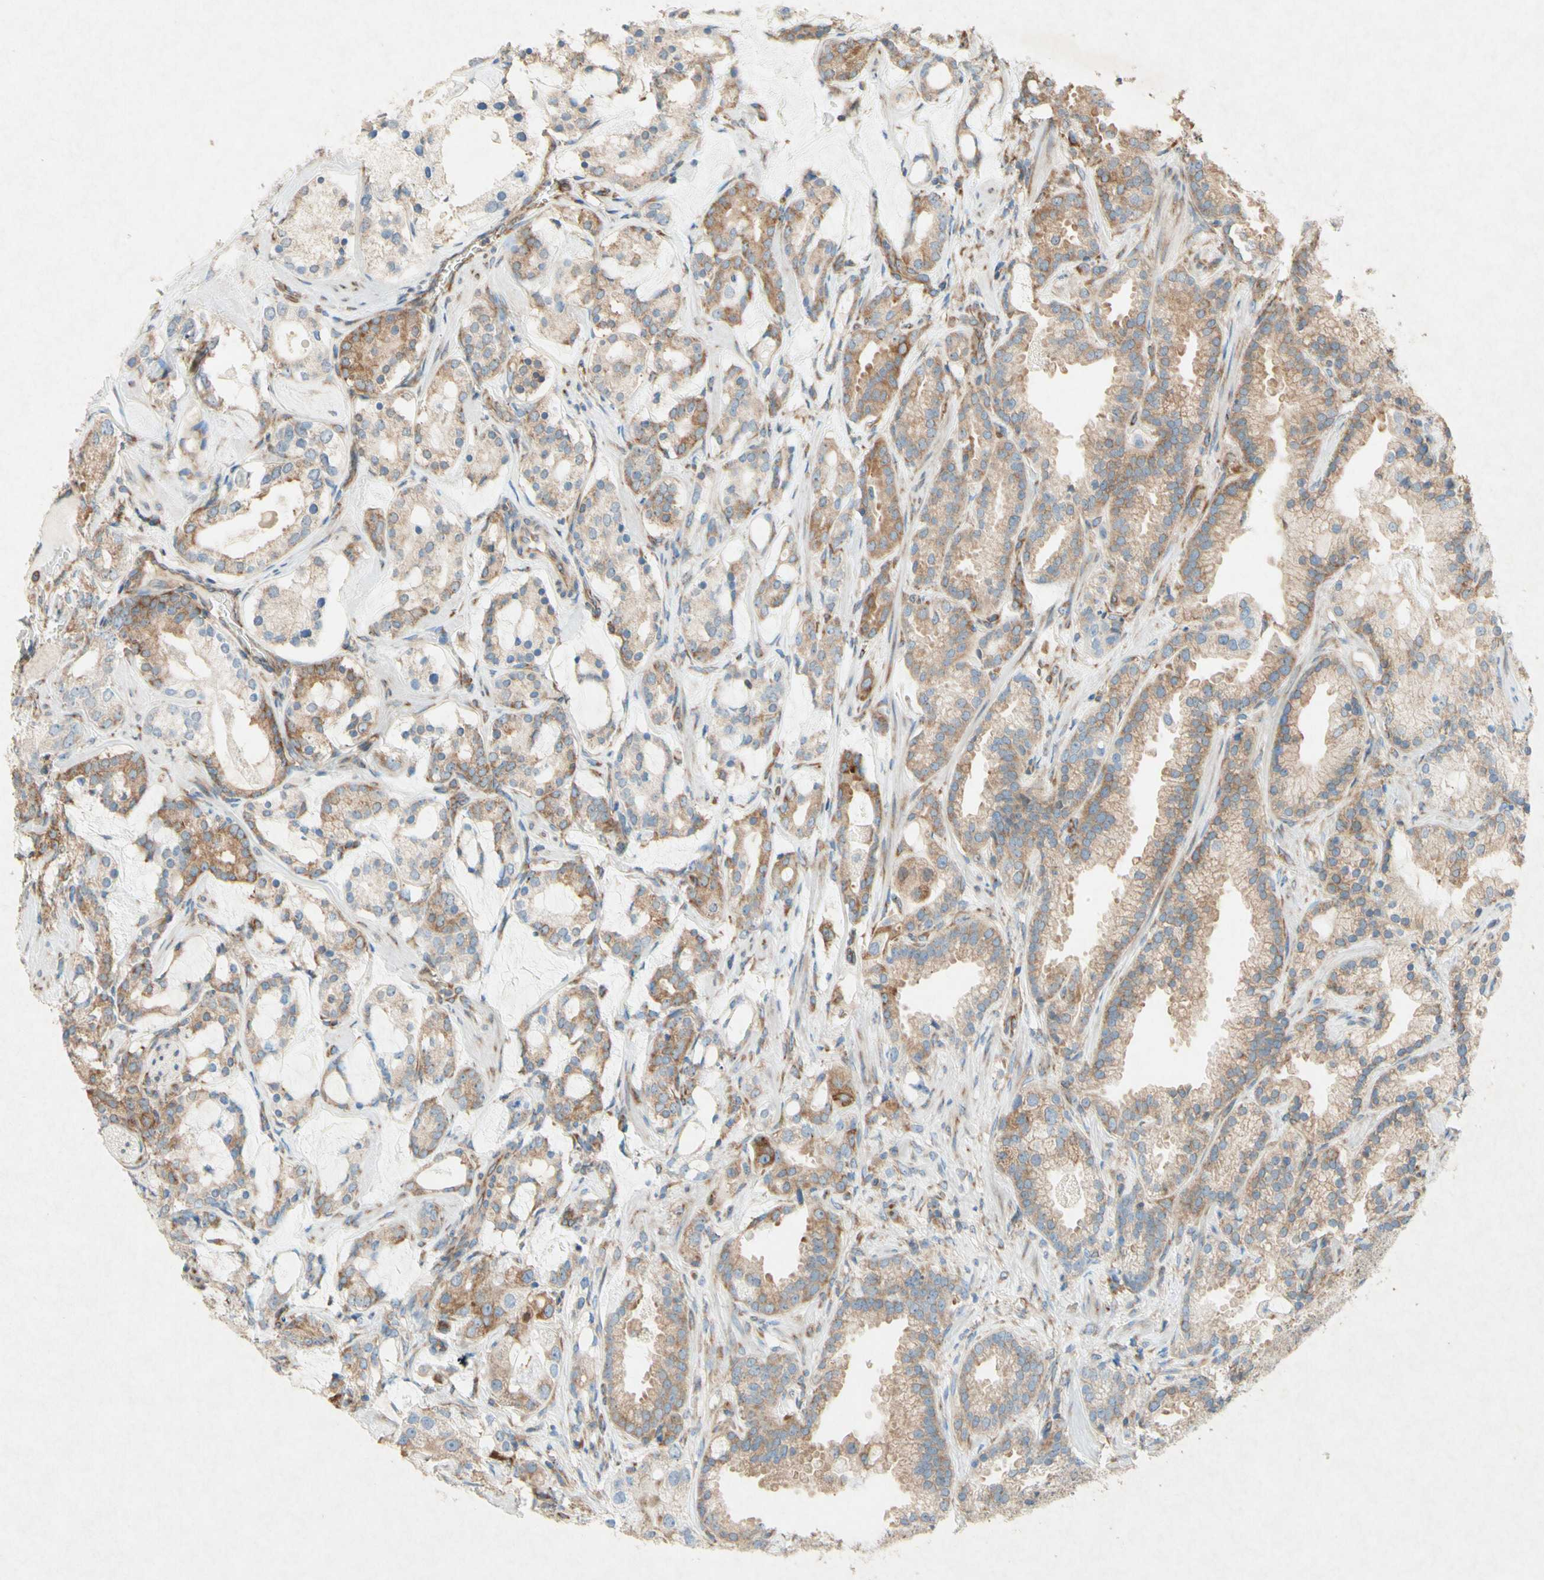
{"staining": {"intensity": "moderate", "quantity": "<25%", "location": "cytoplasmic/membranous"}, "tissue": "prostate cancer", "cell_type": "Tumor cells", "image_type": "cancer", "snomed": [{"axis": "morphology", "description": "Adenocarcinoma, Low grade"}, {"axis": "topography", "description": "Prostate"}], "caption": "Protein staining displays moderate cytoplasmic/membranous positivity in approximately <25% of tumor cells in prostate cancer.", "gene": "PABPC1", "patient": {"sex": "male", "age": 59}}